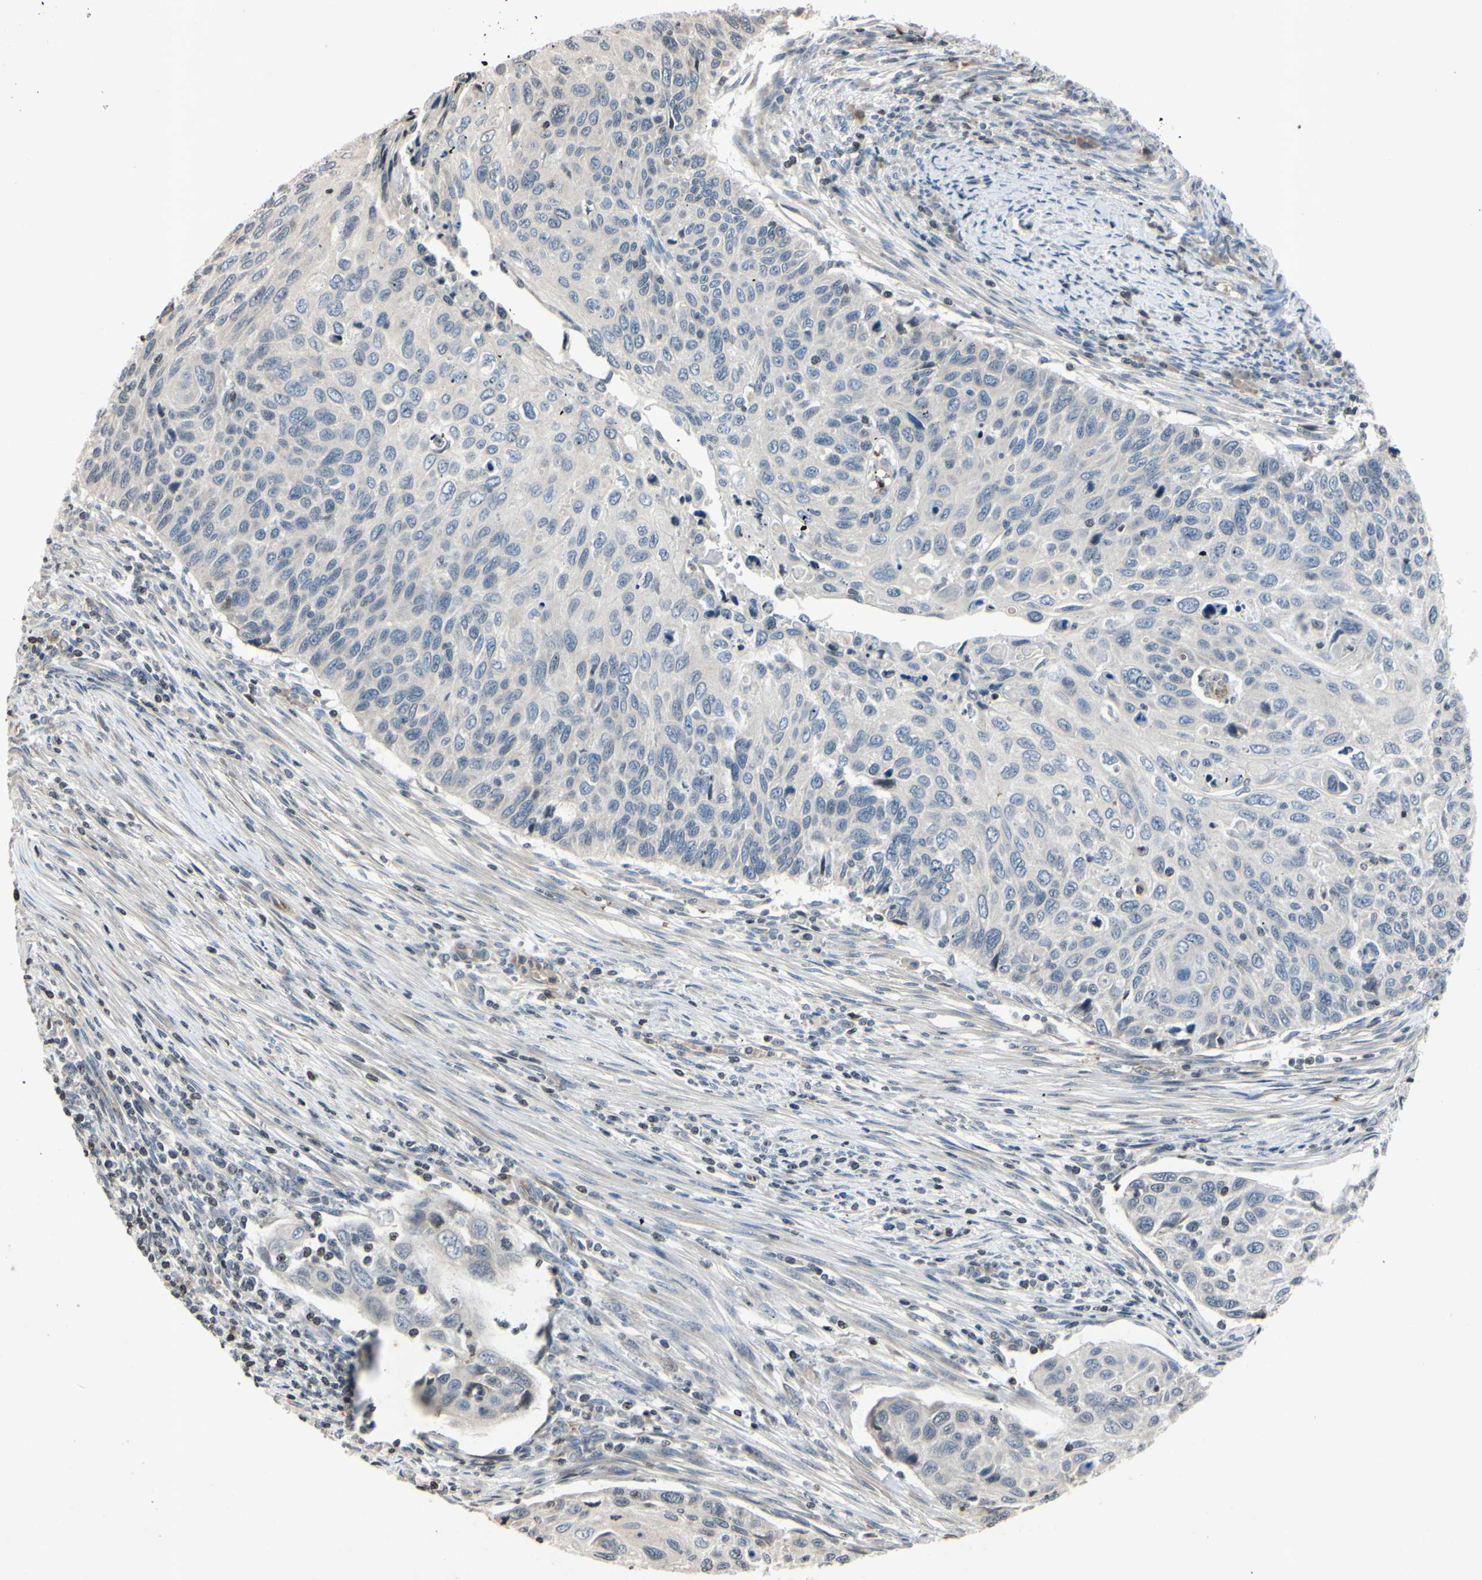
{"staining": {"intensity": "negative", "quantity": "none", "location": "none"}, "tissue": "cervical cancer", "cell_type": "Tumor cells", "image_type": "cancer", "snomed": [{"axis": "morphology", "description": "Squamous cell carcinoma, NOS"}, {"axis": "topography", "description": "Cervix"}], "caption": "DAB immunohistochemical staining of cervical cancer (squamous cell carcinoma) reveals no significant expression in tumor cells. (DAB (3,3'-diaminobenzidine) immunohistochemistry (IHC), high magnification).", "gene": "ARG1", "patient": {"sex": "female", "age": 70}}